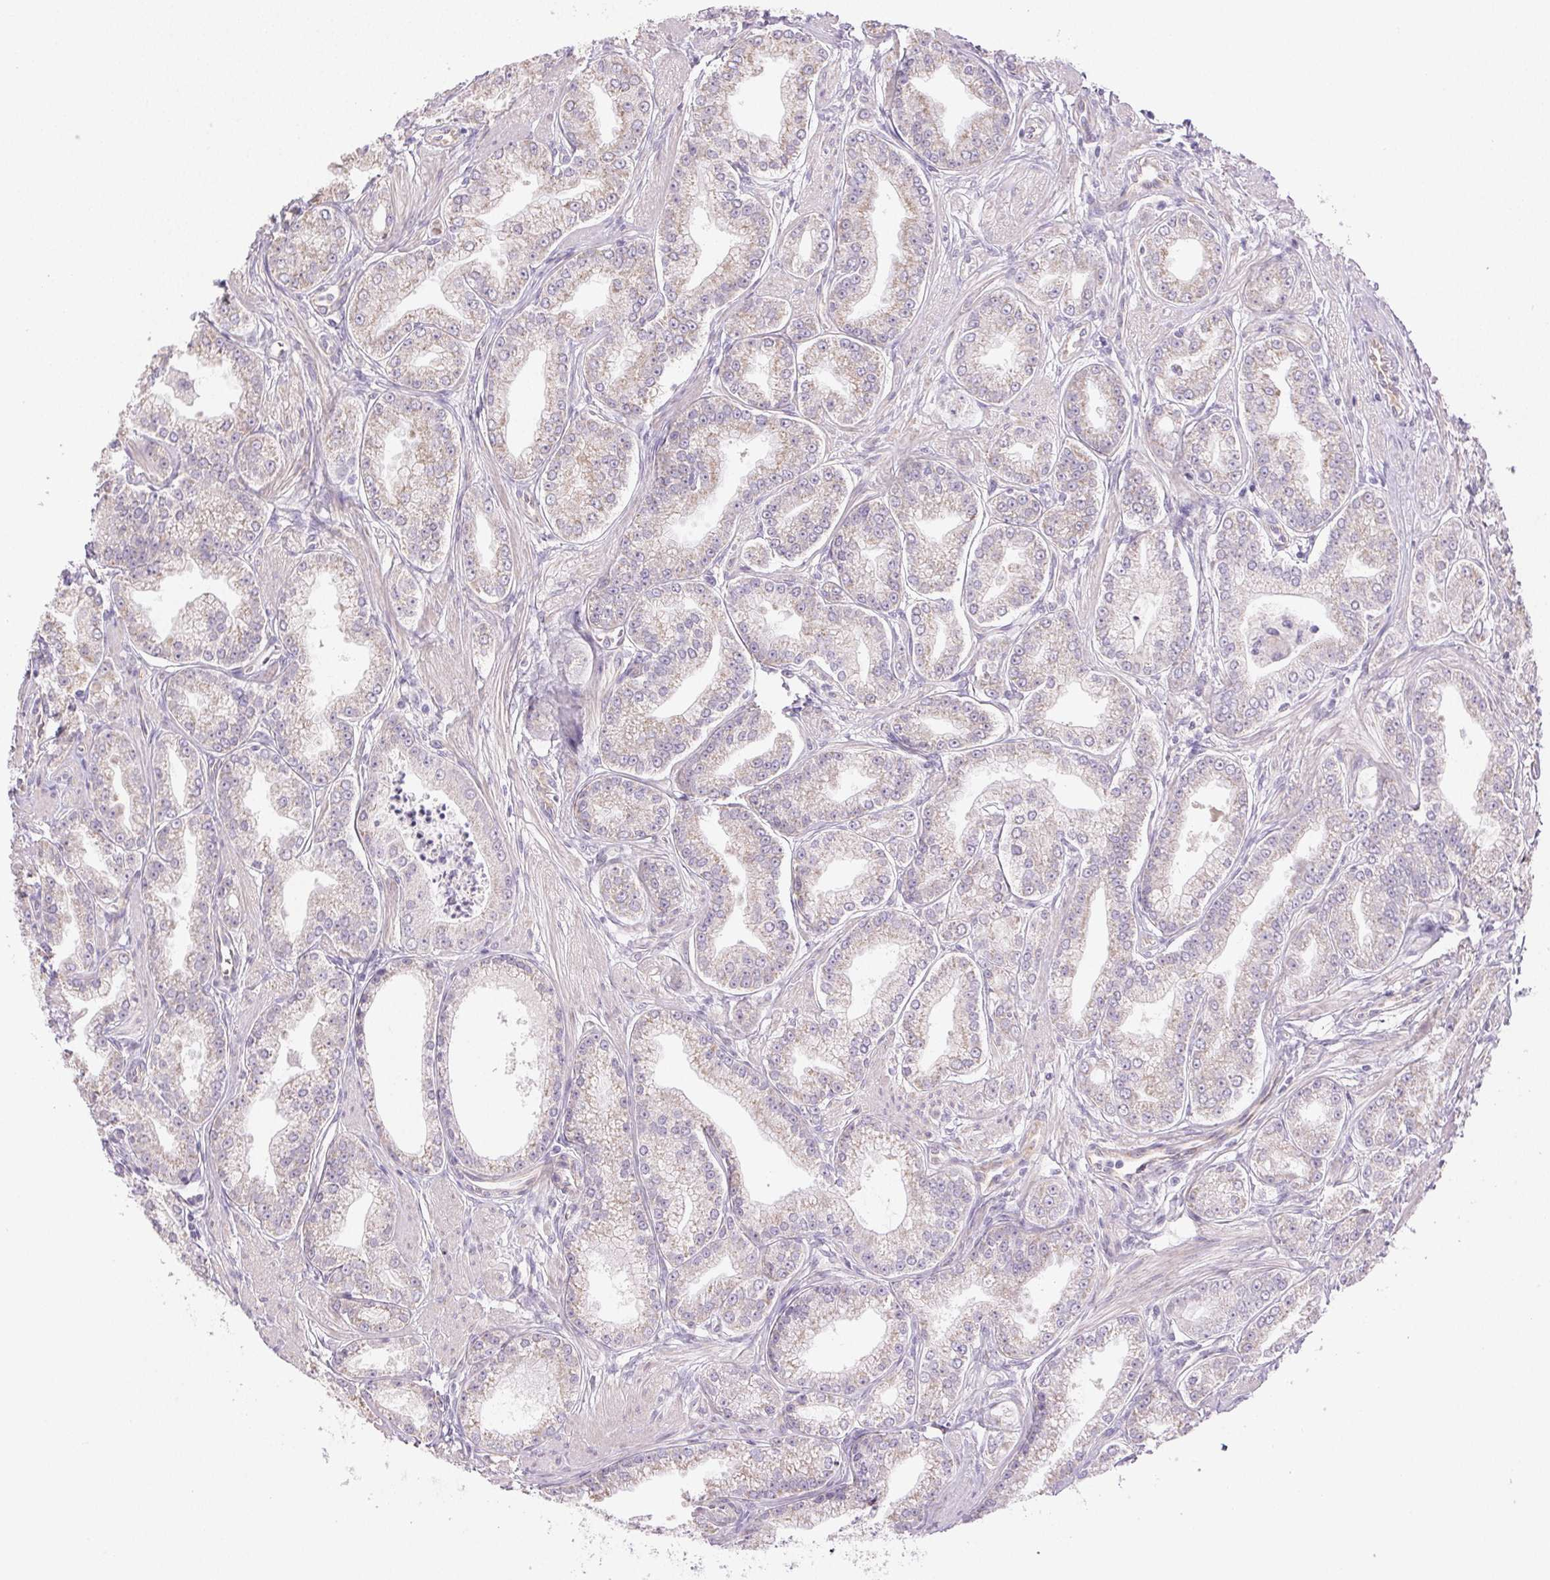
{"staining": {"intensity": "weak", "quantity": "25%-75%", "location": "cytoplasmic/membranous"}, "tissue": "prostate cancer", "cell_type": "Tumor cells", "image_type": "cancer", "snomed": [{"axis": "morphology", "description": "Adenocarcinoma, NOS"}, {"axis": "topography", "description": "Prostate"}], "caption": "The micrograph exhibits a brown stain indicating the presence of a protein in the cytoplasmic/membranous of tumor cells in prostate cancer.", "gene": "SMYD1", "patient": {"sex": "male", "age": 71}}